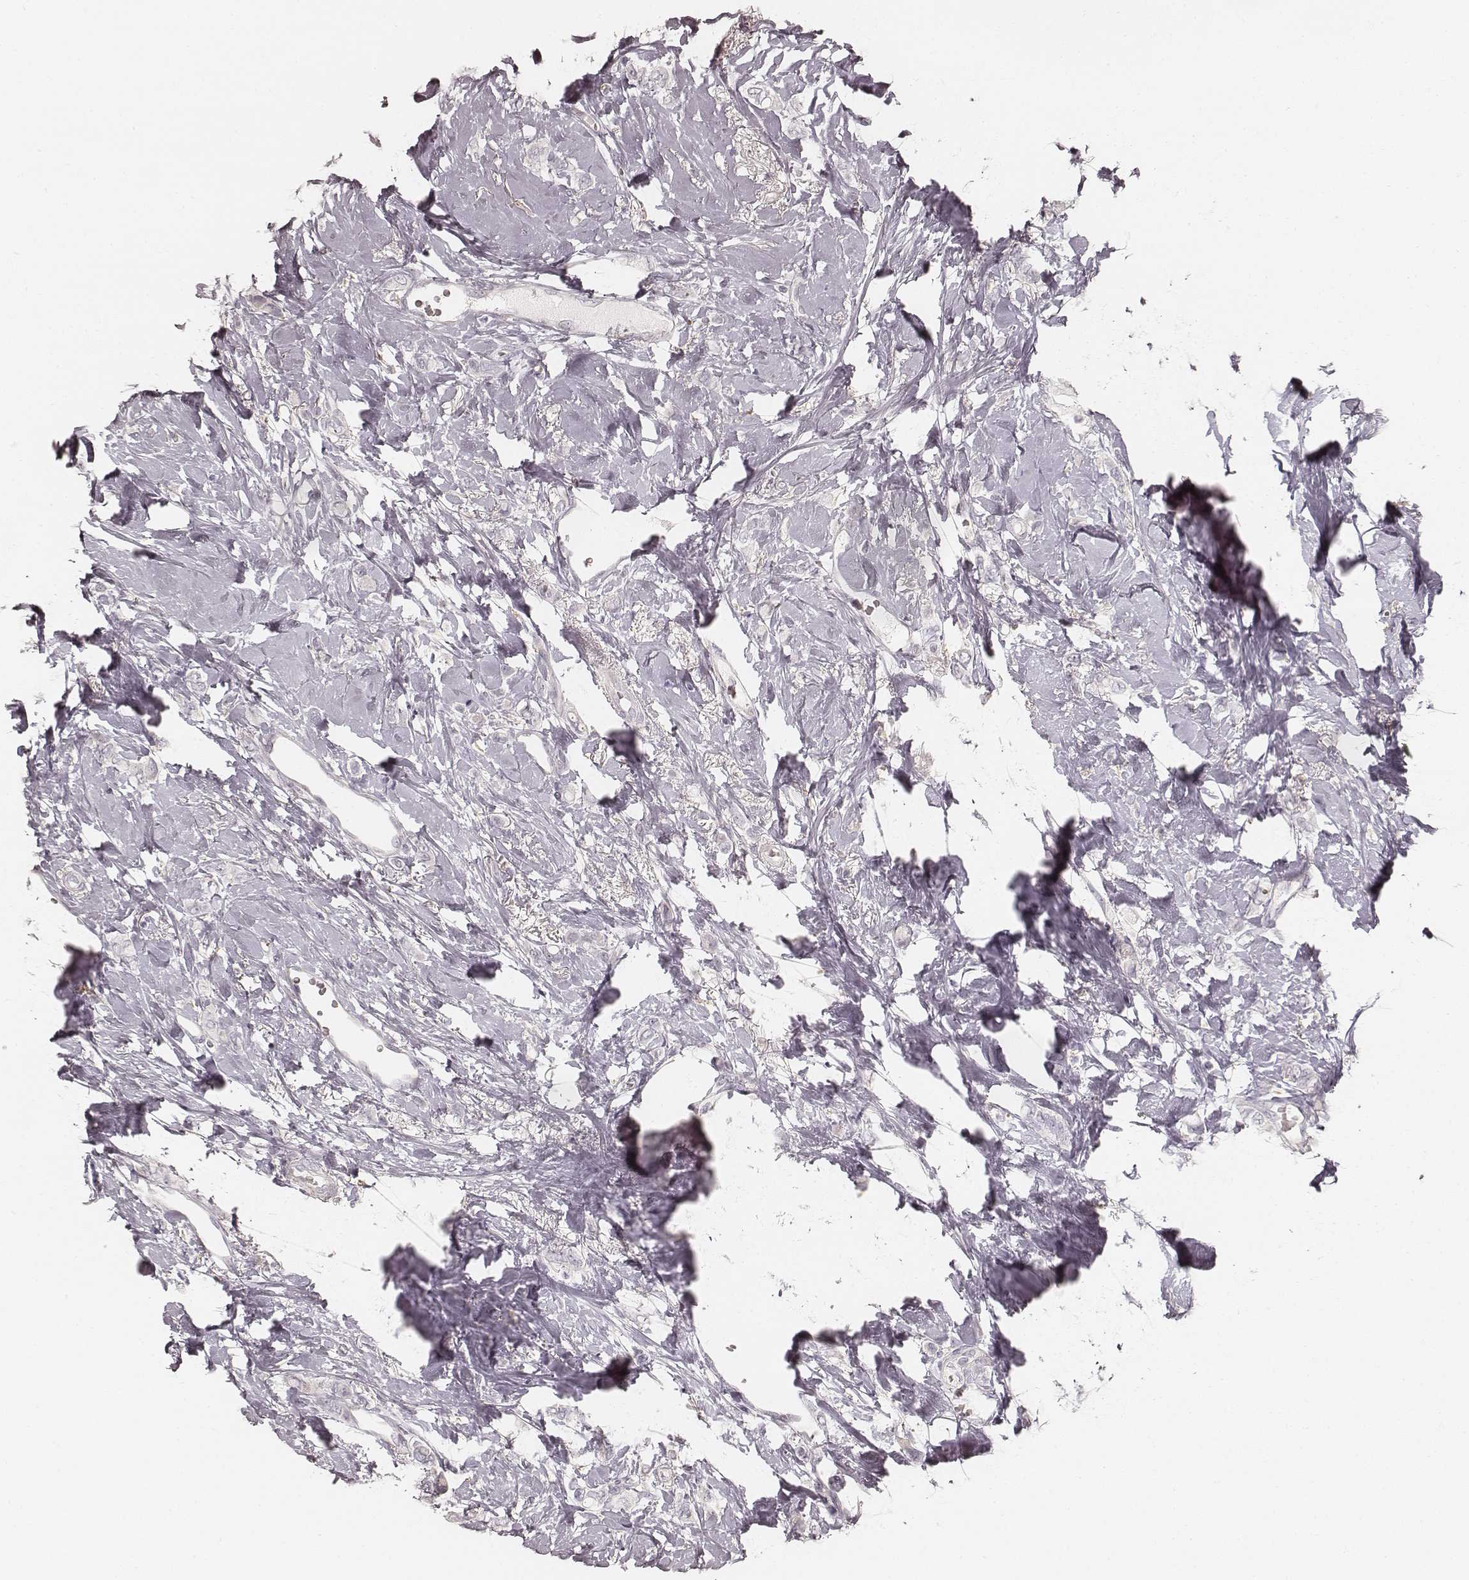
{"staining": {"intensity": "negative", "quantity": "none", "location": "none"}, "tissue": "breast cancer", "cell_type": "Tumor cells", "image_type": "cancer", "snomed": [{"axis": "morphology", "description": "Lobular carcinoma"}, {"axis": "topography", "description": "Breast"}], "caption": "Image shows no significant protein positivity in tumor cells of breast cancer (lobular carcinoma).", "gene": "FMNL2", "patient": {"sex": "female", "age": 66}}